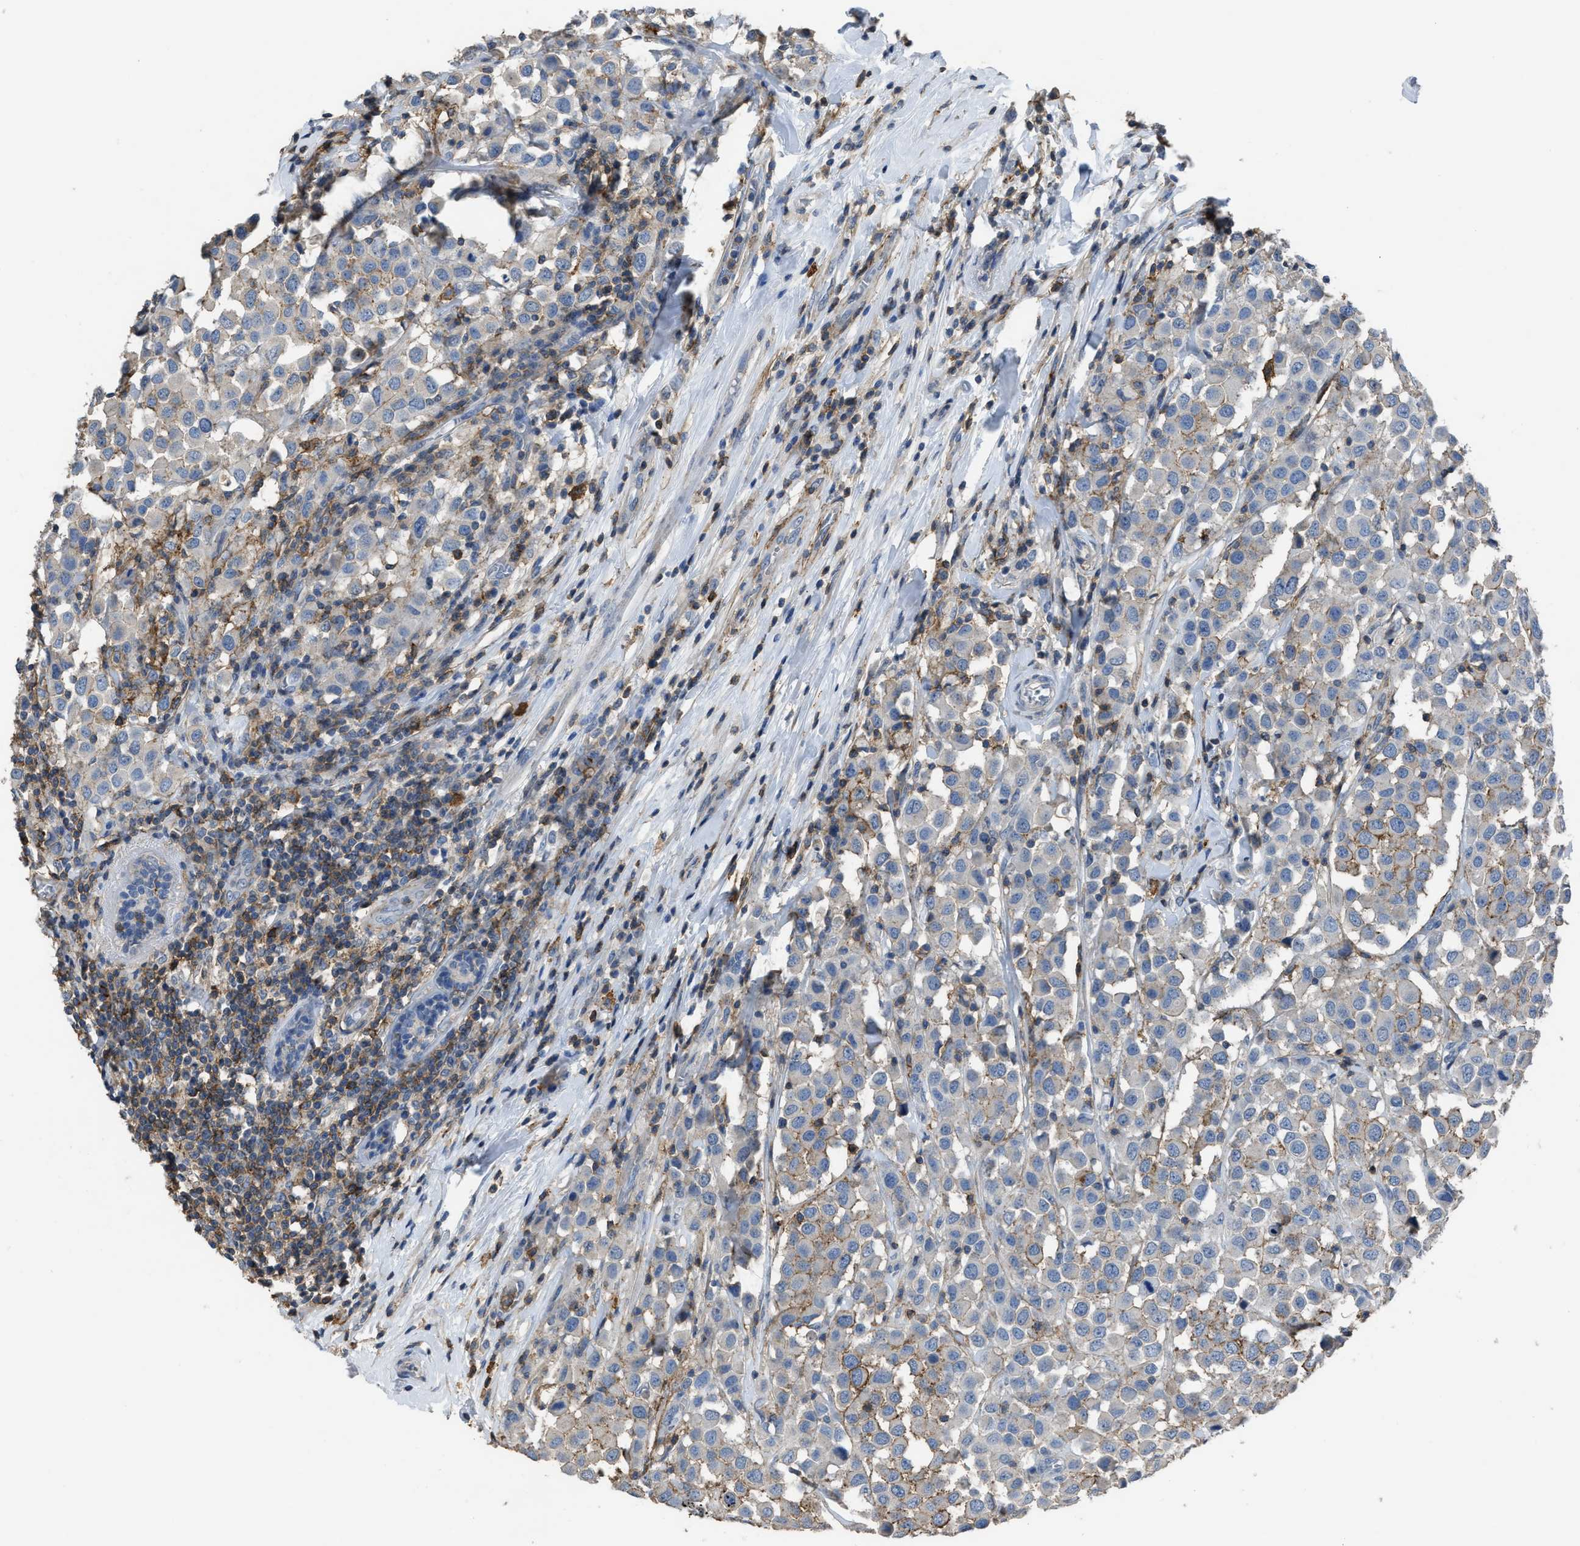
{"staining": {"intensity": "strong", "quantity": "<25%", "location": "cytoplasmic/membranous"}, "tissue": "breast cancer", "cell_type": "Tumor cells", "image_type": "cancer", "snomed": [{"axis": "morphology", "description": "Duct carcinoma"}, {"axis": "topography", "description": "Breast"}], "caption": "Human infiltrating ductal carcinoma (breast) stained with a protein marker demonstrates strong staining in tumor cells.", "gene": "OR51E1", "patient": {"sex": "female", "age": 61}}